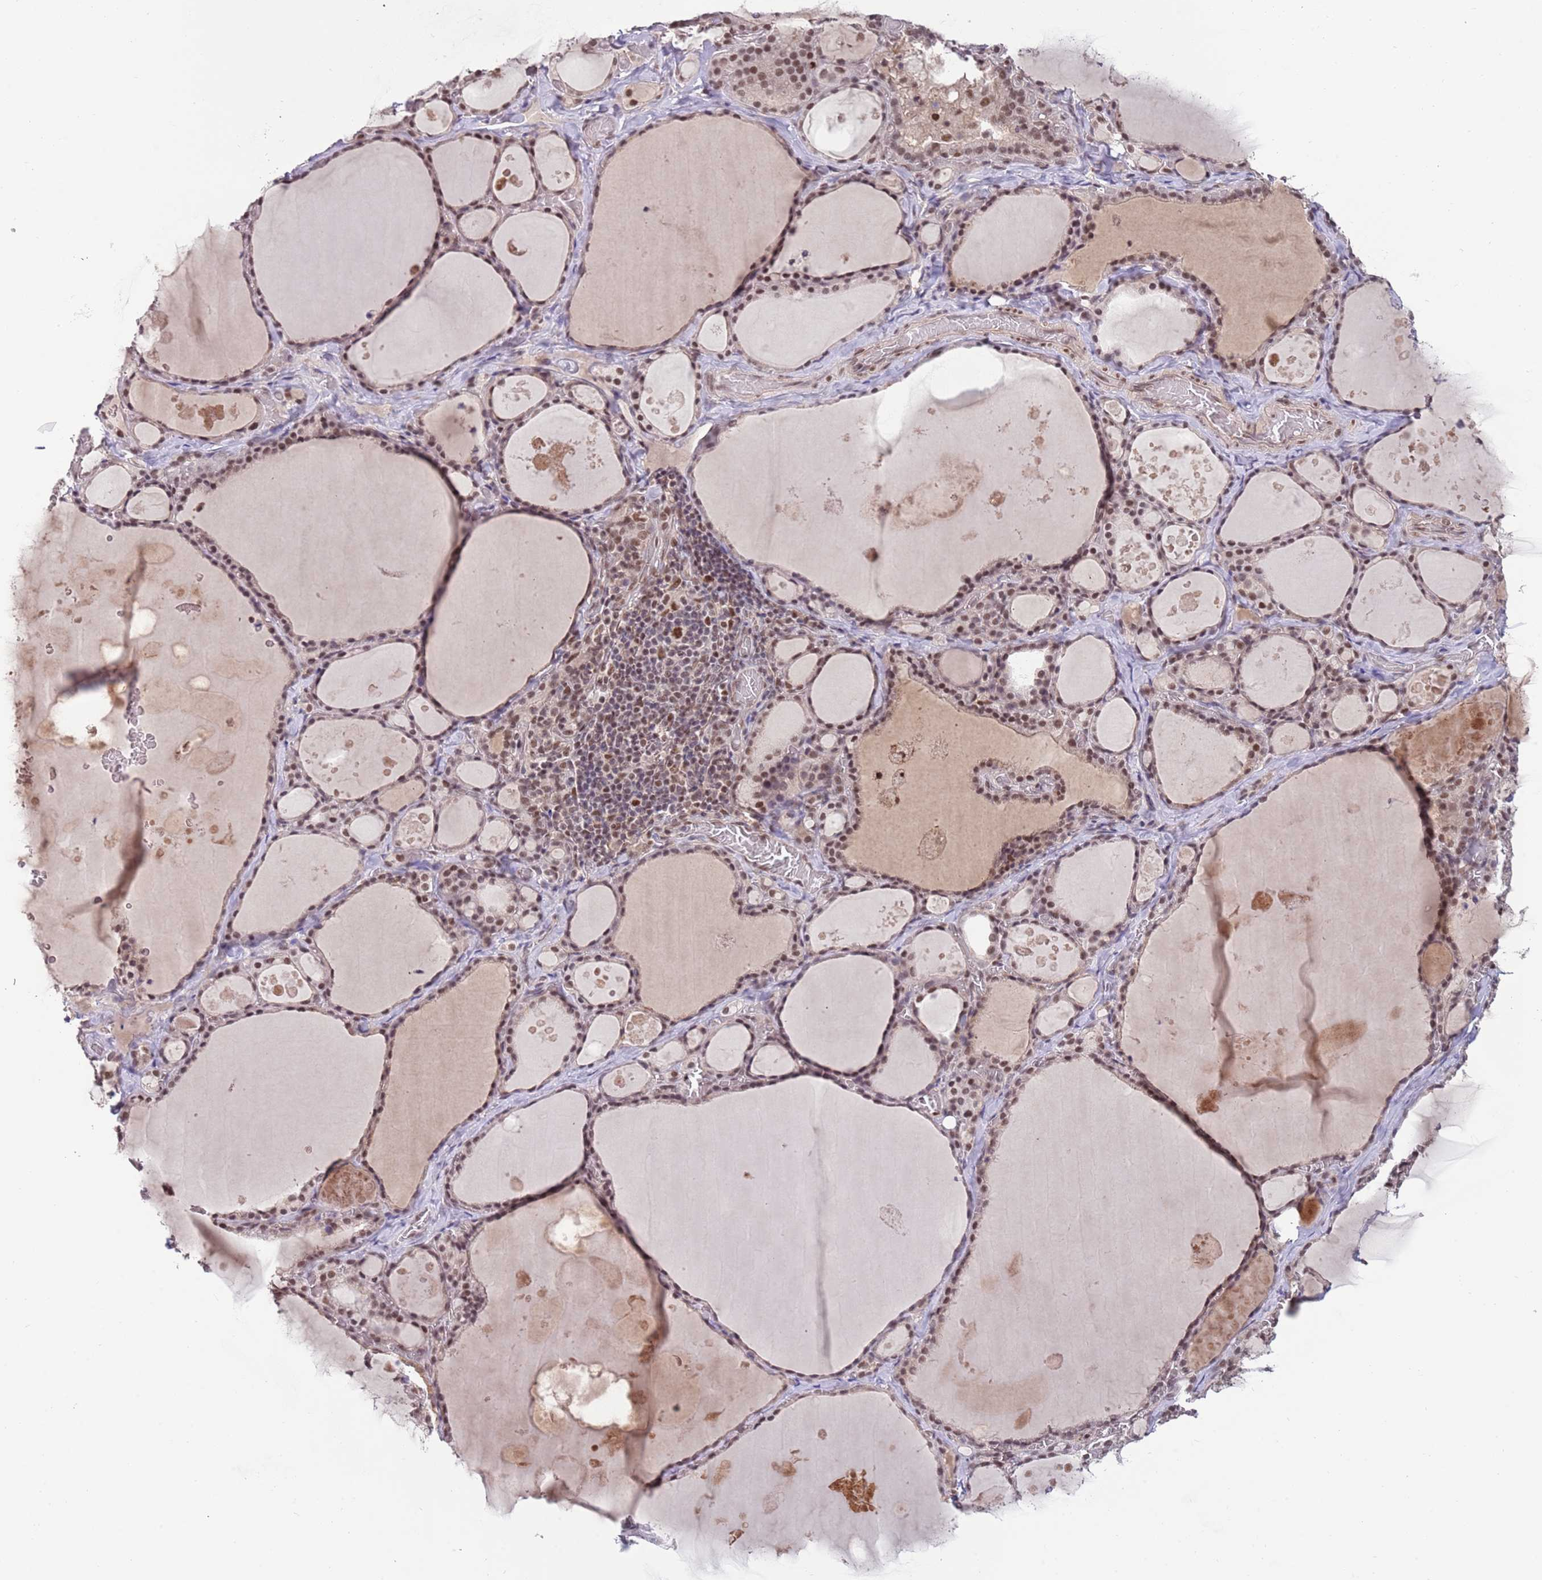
{"staining": {"intensity": "moderate", "quantity": ">75%", "location": "cytoplasmic/membranous,nuclear"}, "tissue": "thyroid gland", "cell_type": "Glandular cells", "image_type": "normal", "snomed": [{"axis": "morphology", "description": "Normal tissue, NOS"}, {"axis": "topography", "description": "Thyroid gland"}], "caption": "An image of human thyroid gland stained for a protein exhibits moderate cytoplasmic/membranous,nuclear brown staining in glandular cells.", "gene": "ZBTB7A", "patient": {"sex": "male", "age": 56}}